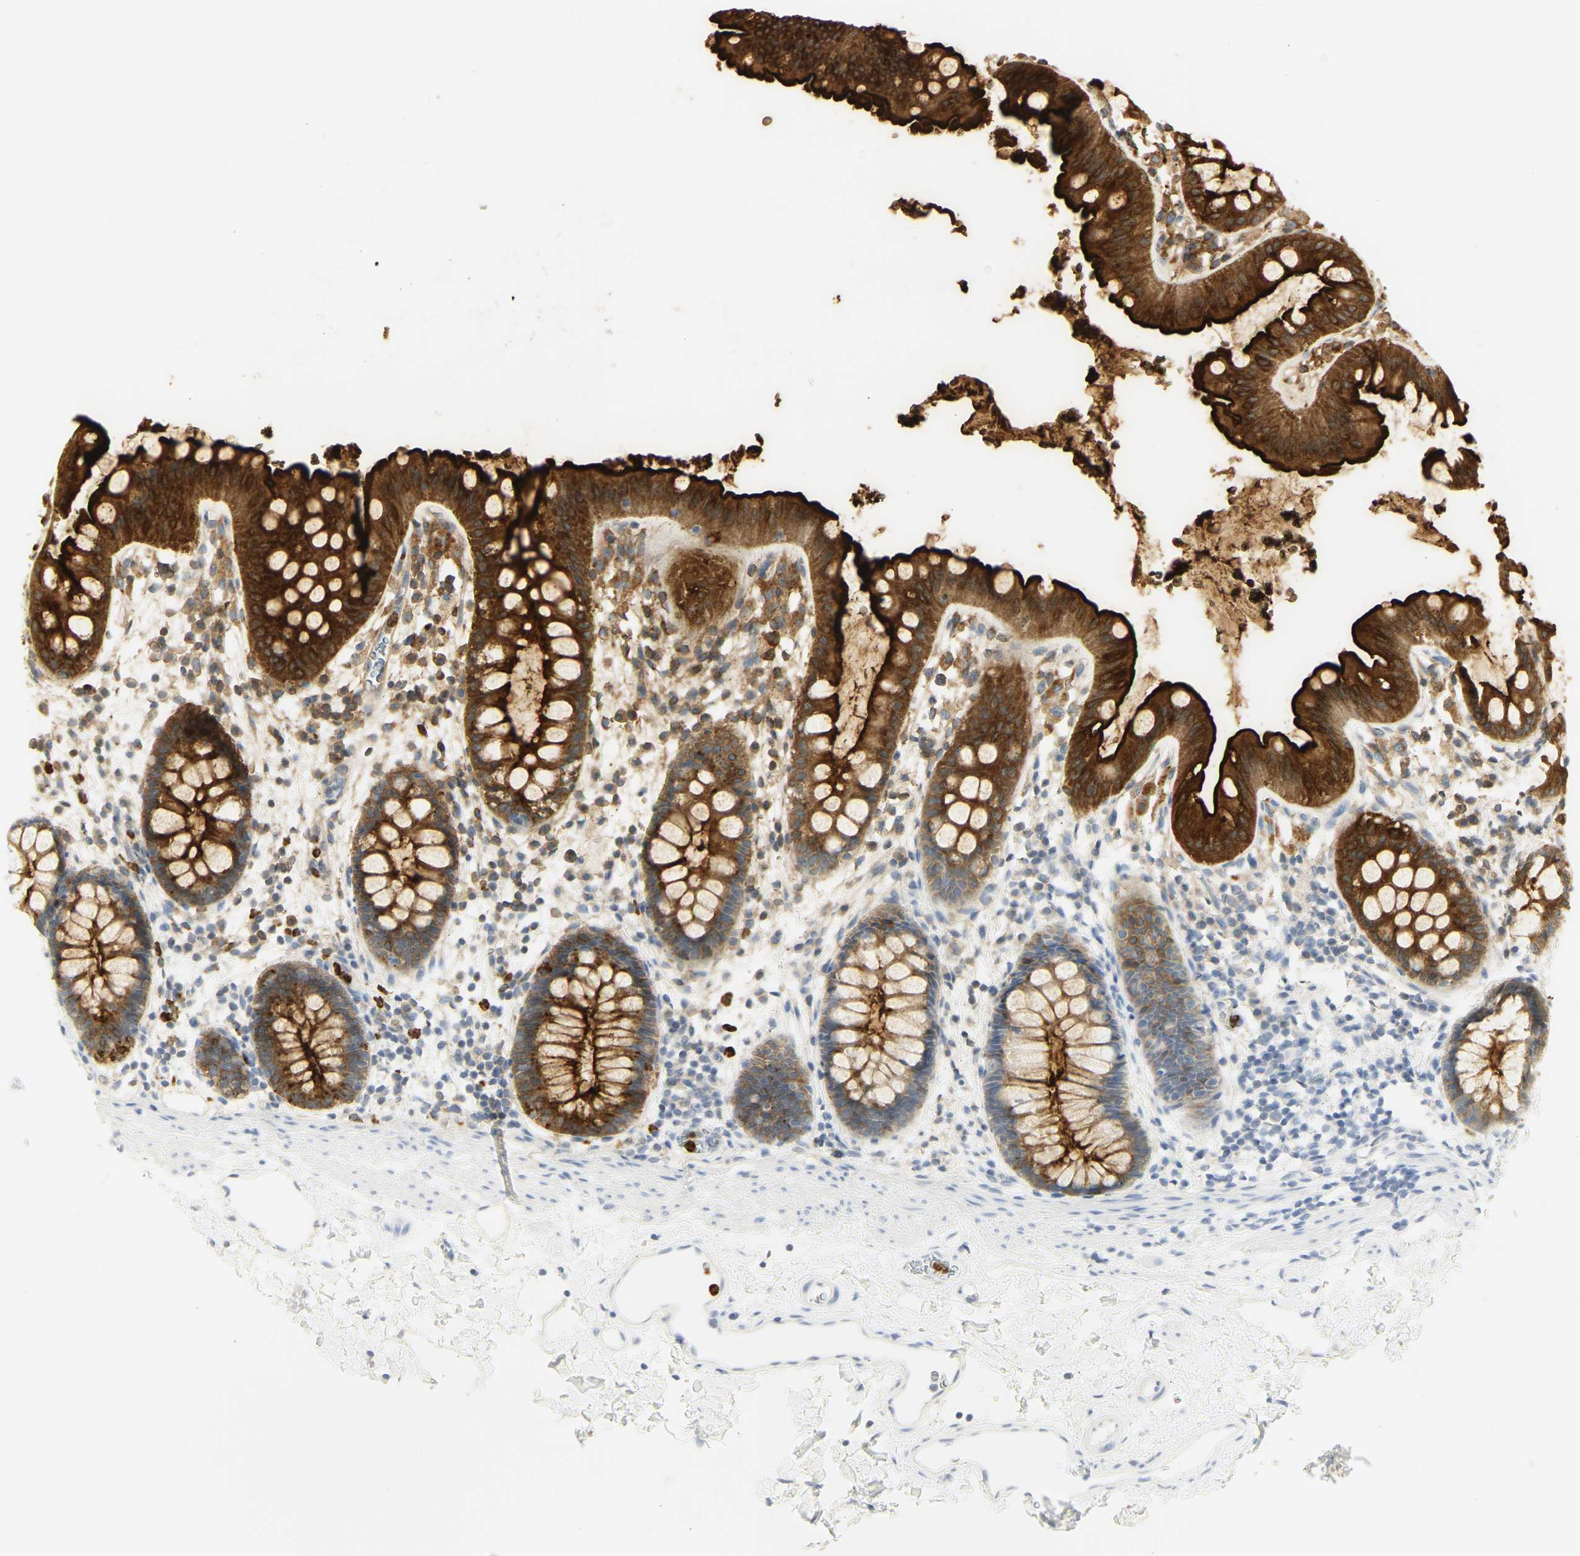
{"staining": {"intensity": "strong", "quantity": ">75%", "location": "cytoplasmic/membranous"}, "tissue": "rectum", "cell_type": "Glandular cells", "image_type": "normal", "snomed": [{"axis": "morphology", "description": "Normal tissue, NOS"}, {"axis": "topography", "description": "Rectum"}], "caption": "The photomicrograph reveals staining of unremarkable rectum, revealing strong cytoplasmic/membranous protein expression (brown color) within glandular cells.", "gene": "CEACAM5", "patient": {"sex": "female", "age": 24}}